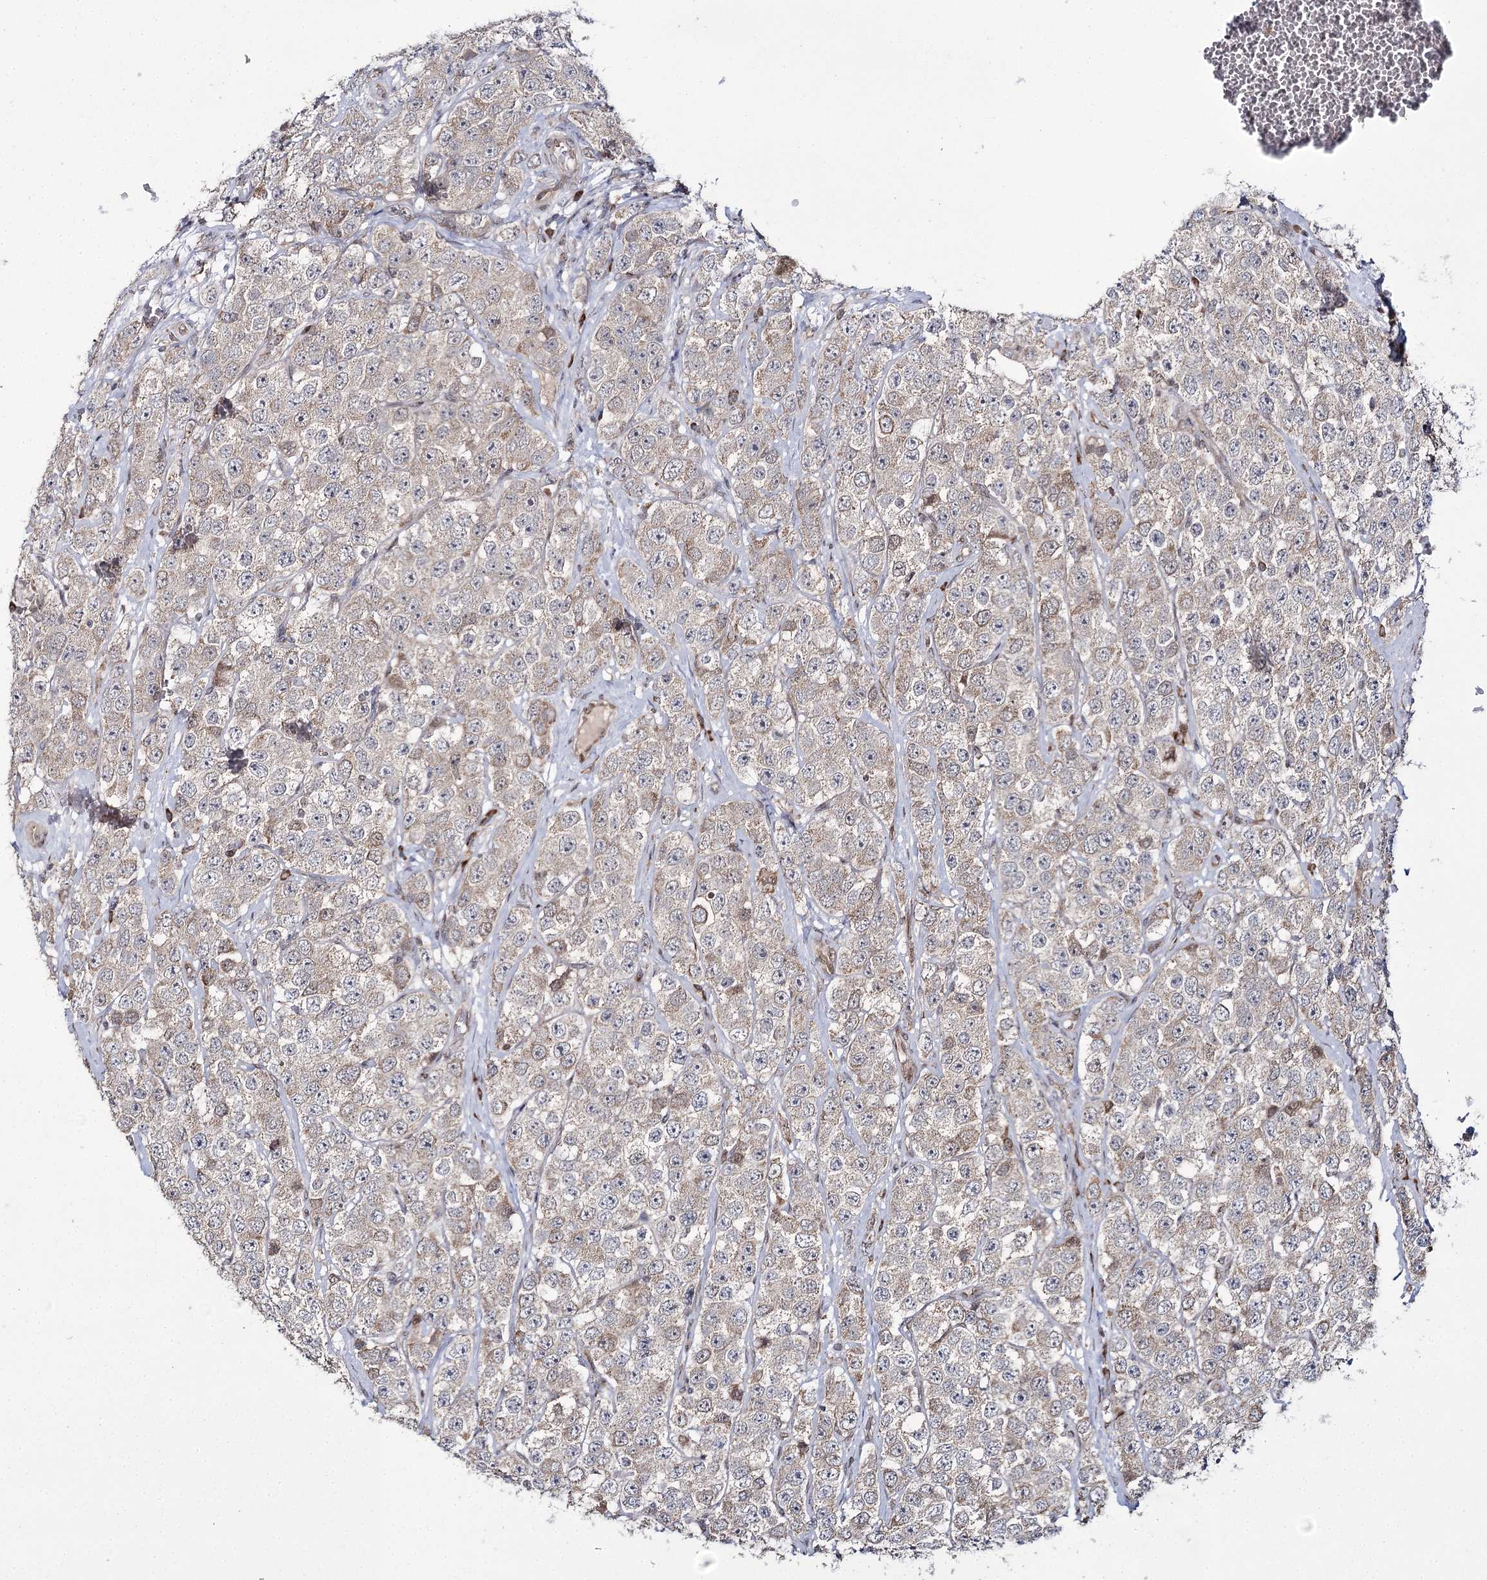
{"staining": {"intensity": "weak", "quantity": "25%-75%", "location": "cytoplasmic/membranous"}, "tissue": "testis cancer", "cell_type": "Tumor cells", "image_type": "cancer", "snomed": [{"axis": "morphology", "description": "Seminoma, NOS"}, {"axis": "topography", "description": "Testis"}], "caption": "Immunohistochemistry (IHC) image of seminoma (testis) stained for a protein (brown), which shows low levels of weak cytoplasmic/membranous expression in approximately 25%-75% of tumor cells.", "gene": "TRNT1", "patient": {"sex": "male", "age": 28}}